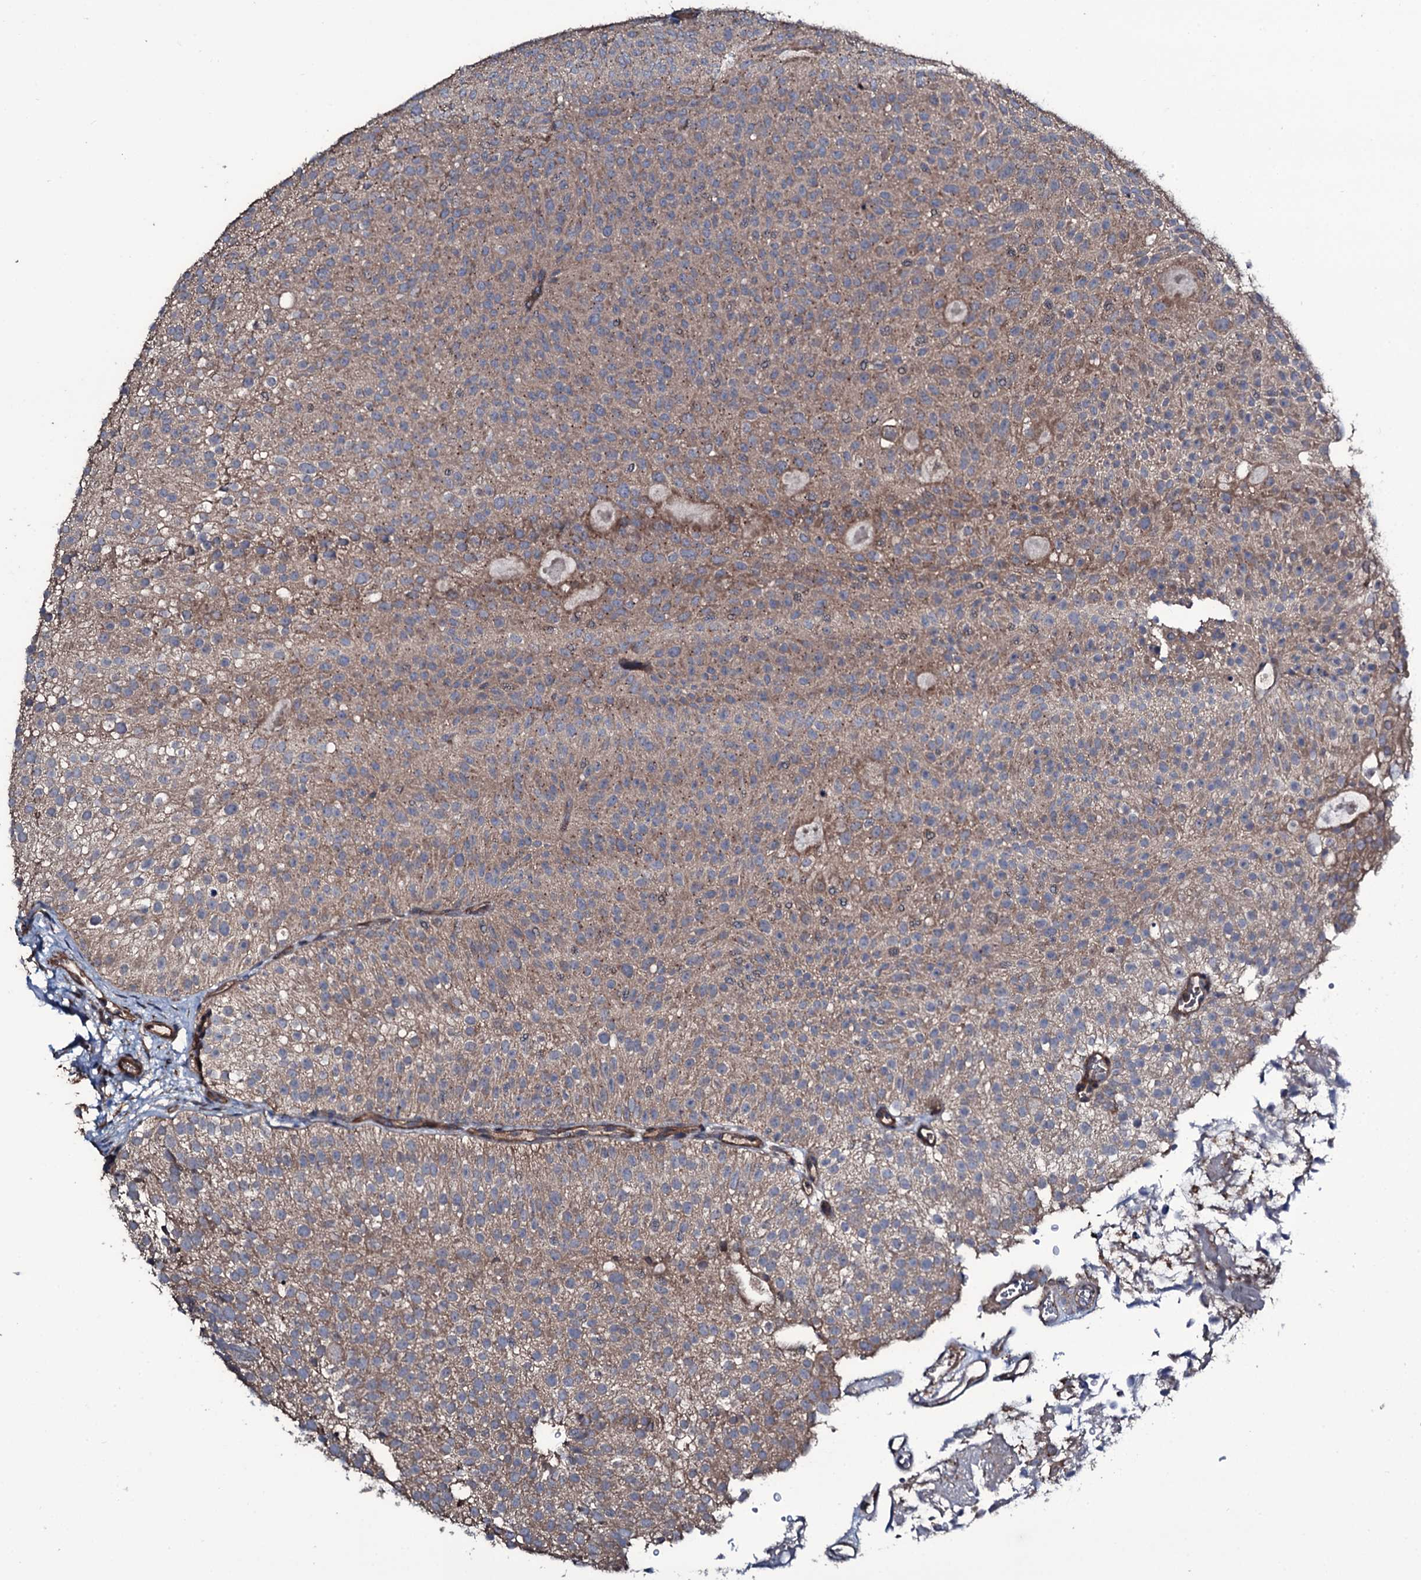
{"staining": {"intensity": "moderate", "quantity": ">75%", "location": "cytoplasmic/membranous"}, "tissue": "urothelial cancer", "cell_type": "Tumor cells", "image_type": "cancer", "snomed": [{"axis": "morphology", "description": "Urothelial carcinoma, Low grade"}, {"axis": "topography", "description": "Urinary bladder"}], "caption": "High-magnification brightfield microscopy of urothelial carcinoma (low-grade) stained with DAB (brown) and counterstained with hematoxylin (blue). tumor cells exhibit moderate cytoplasmic/membranous positivity is appreciated in about>75% of cells.", "gene": "WIPF3", "patient": {"sex": "male", "age": 78}}